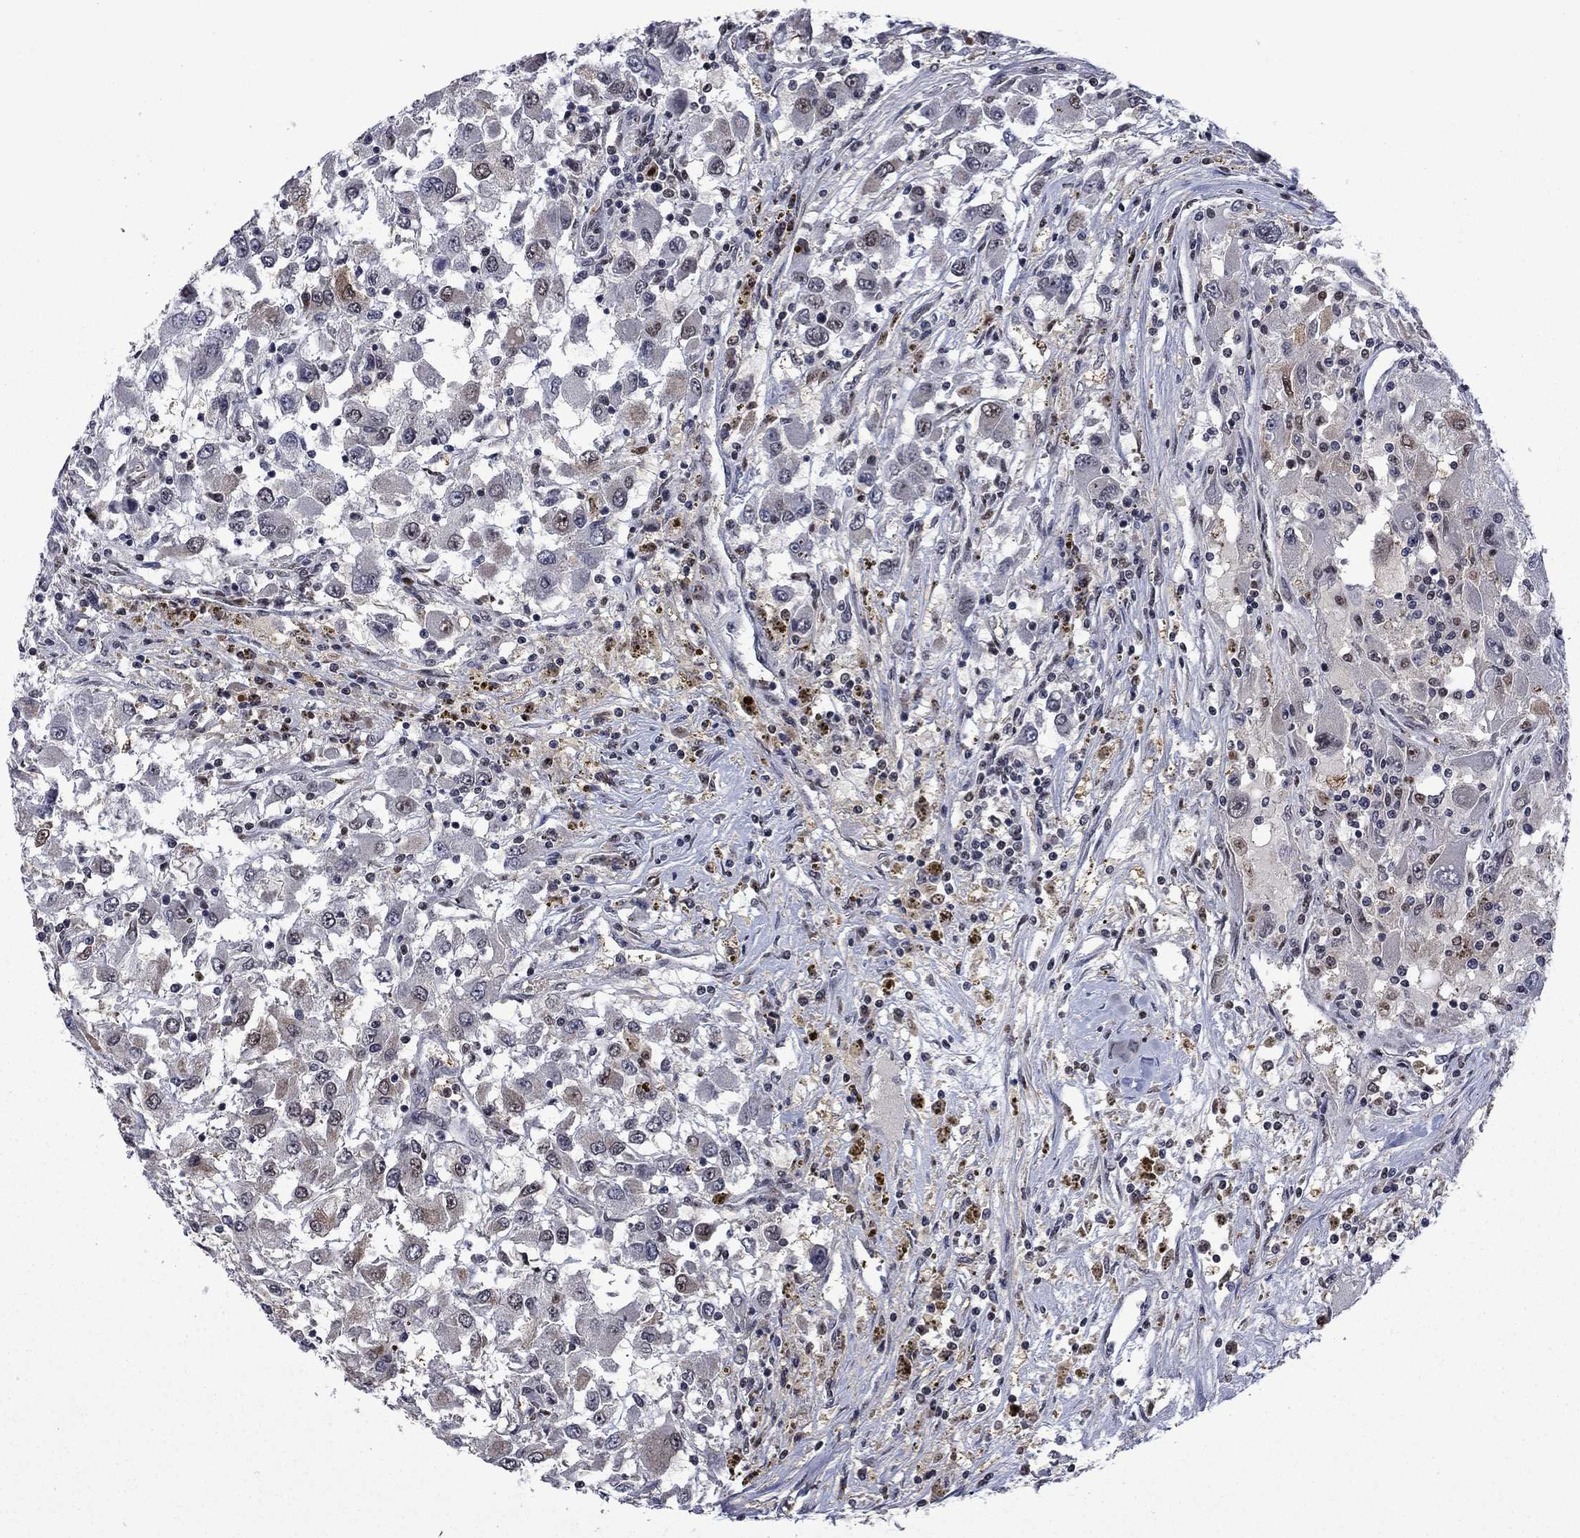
{"staining": {"intensity": "negative", "quantity": "none", "location": "none"}, "tissue": "renal cancer", "cell_type": "Tumor cells", "image_type": "cancer", "snomed": [{"axis": "morphology", "description": "Adenocarcinoma, NOS"}, {"axis": "topography", "description": "Kidney"}], "caption": "Immunohistochemical staining of renal cancer demonstrates no significant positivity in tumor cells.", "gene": "FBL", "patient": {"sex": "female", "age": 67}}